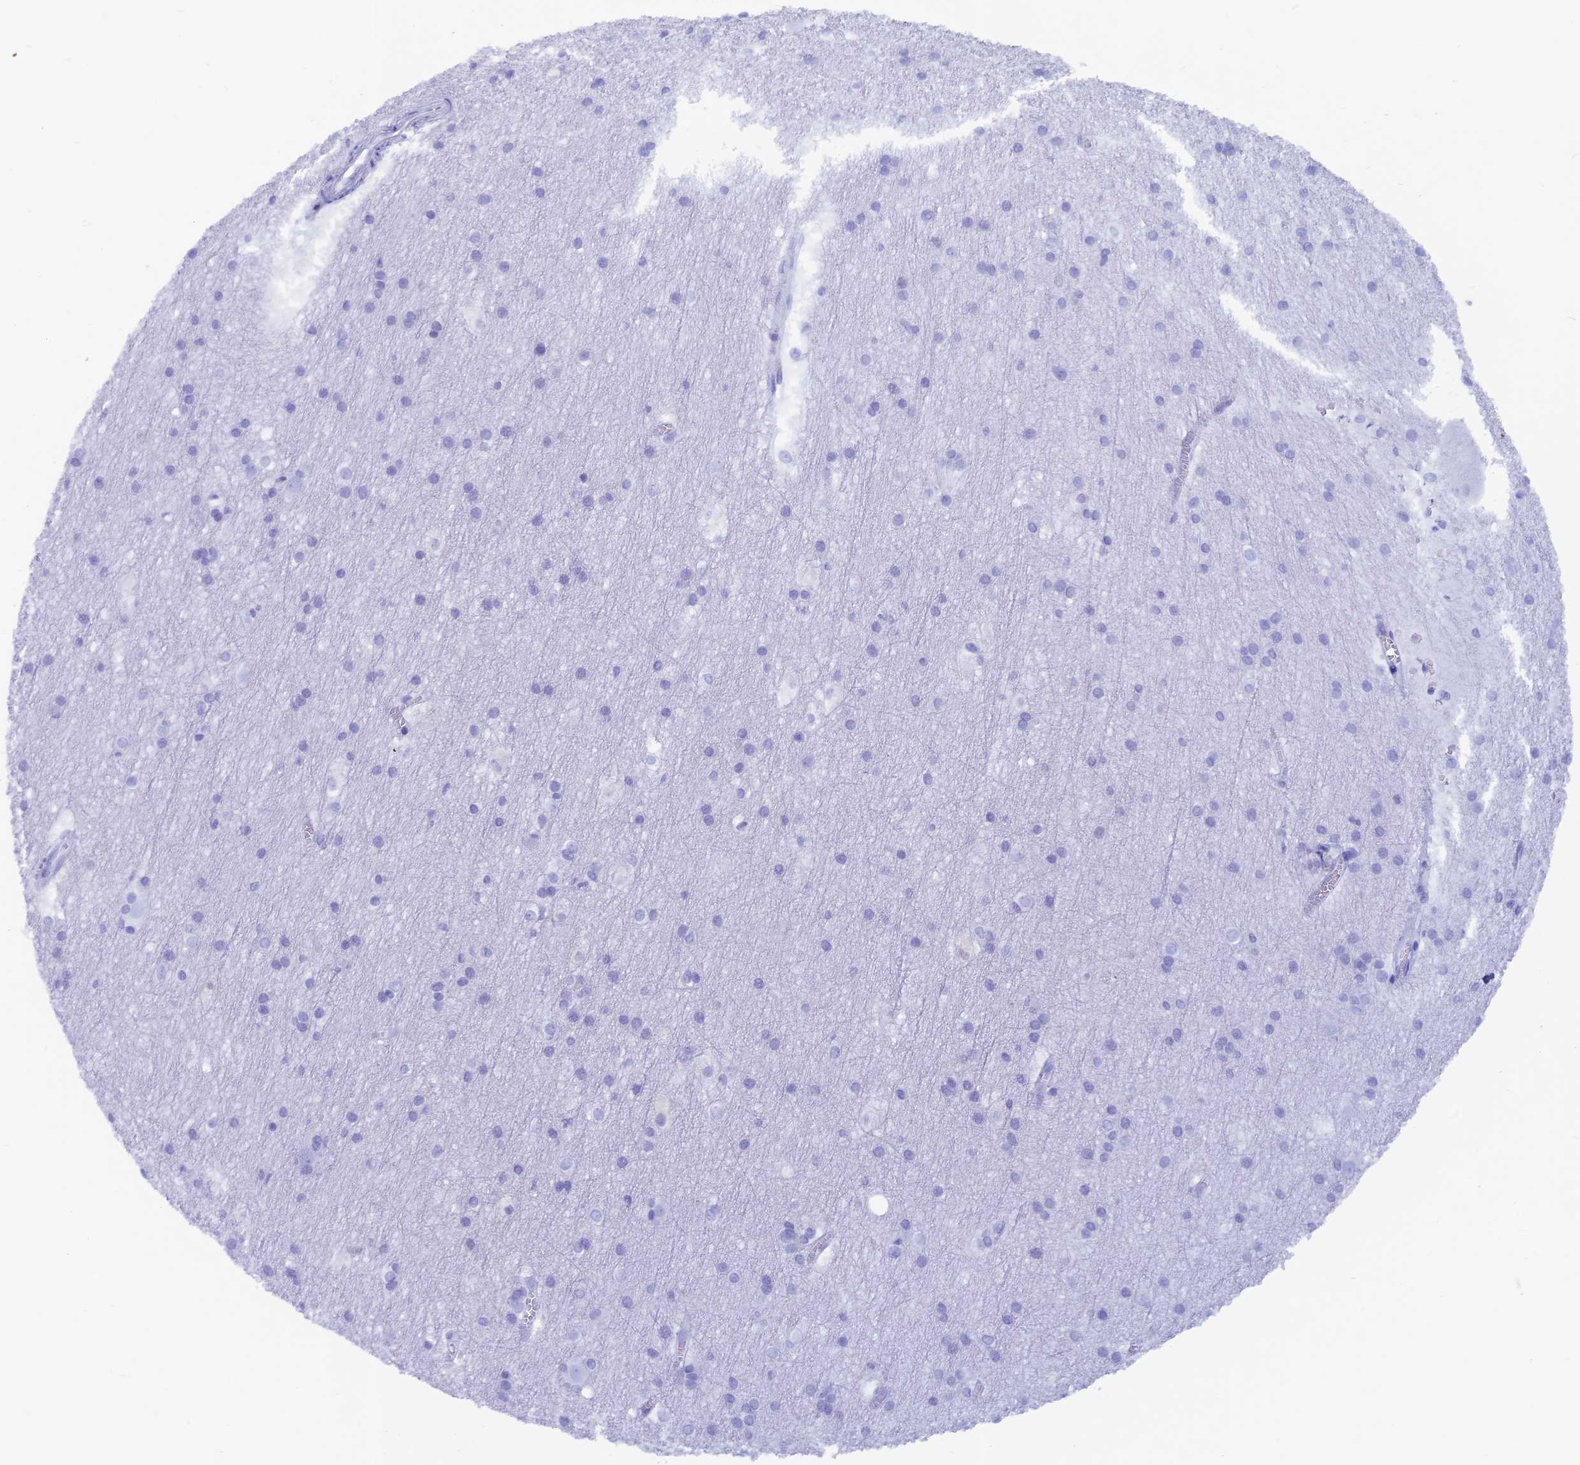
{"staining": {"intensity": "negative", "quantity": "none", "location": "none"}, "tissue": "cerebral cortex", "cell_type": "Endothelial cells", "image_type": "normal", "snomed": [{"axis": "morphology", "description": "Normal tissue, NOS"}, {"axis": "topography", "description": "Cerebral cortex"}], "caption": "High magnification brightfield microscopy of benign cerebral cortex stained with DAB (3,3'-diaminobenzidine) (brown) and counterstained with hematoxylin (blue): endothelial cells show no significant staining.", "gene": "CAPS", "patient": {"sex": "male", "age": 54}}